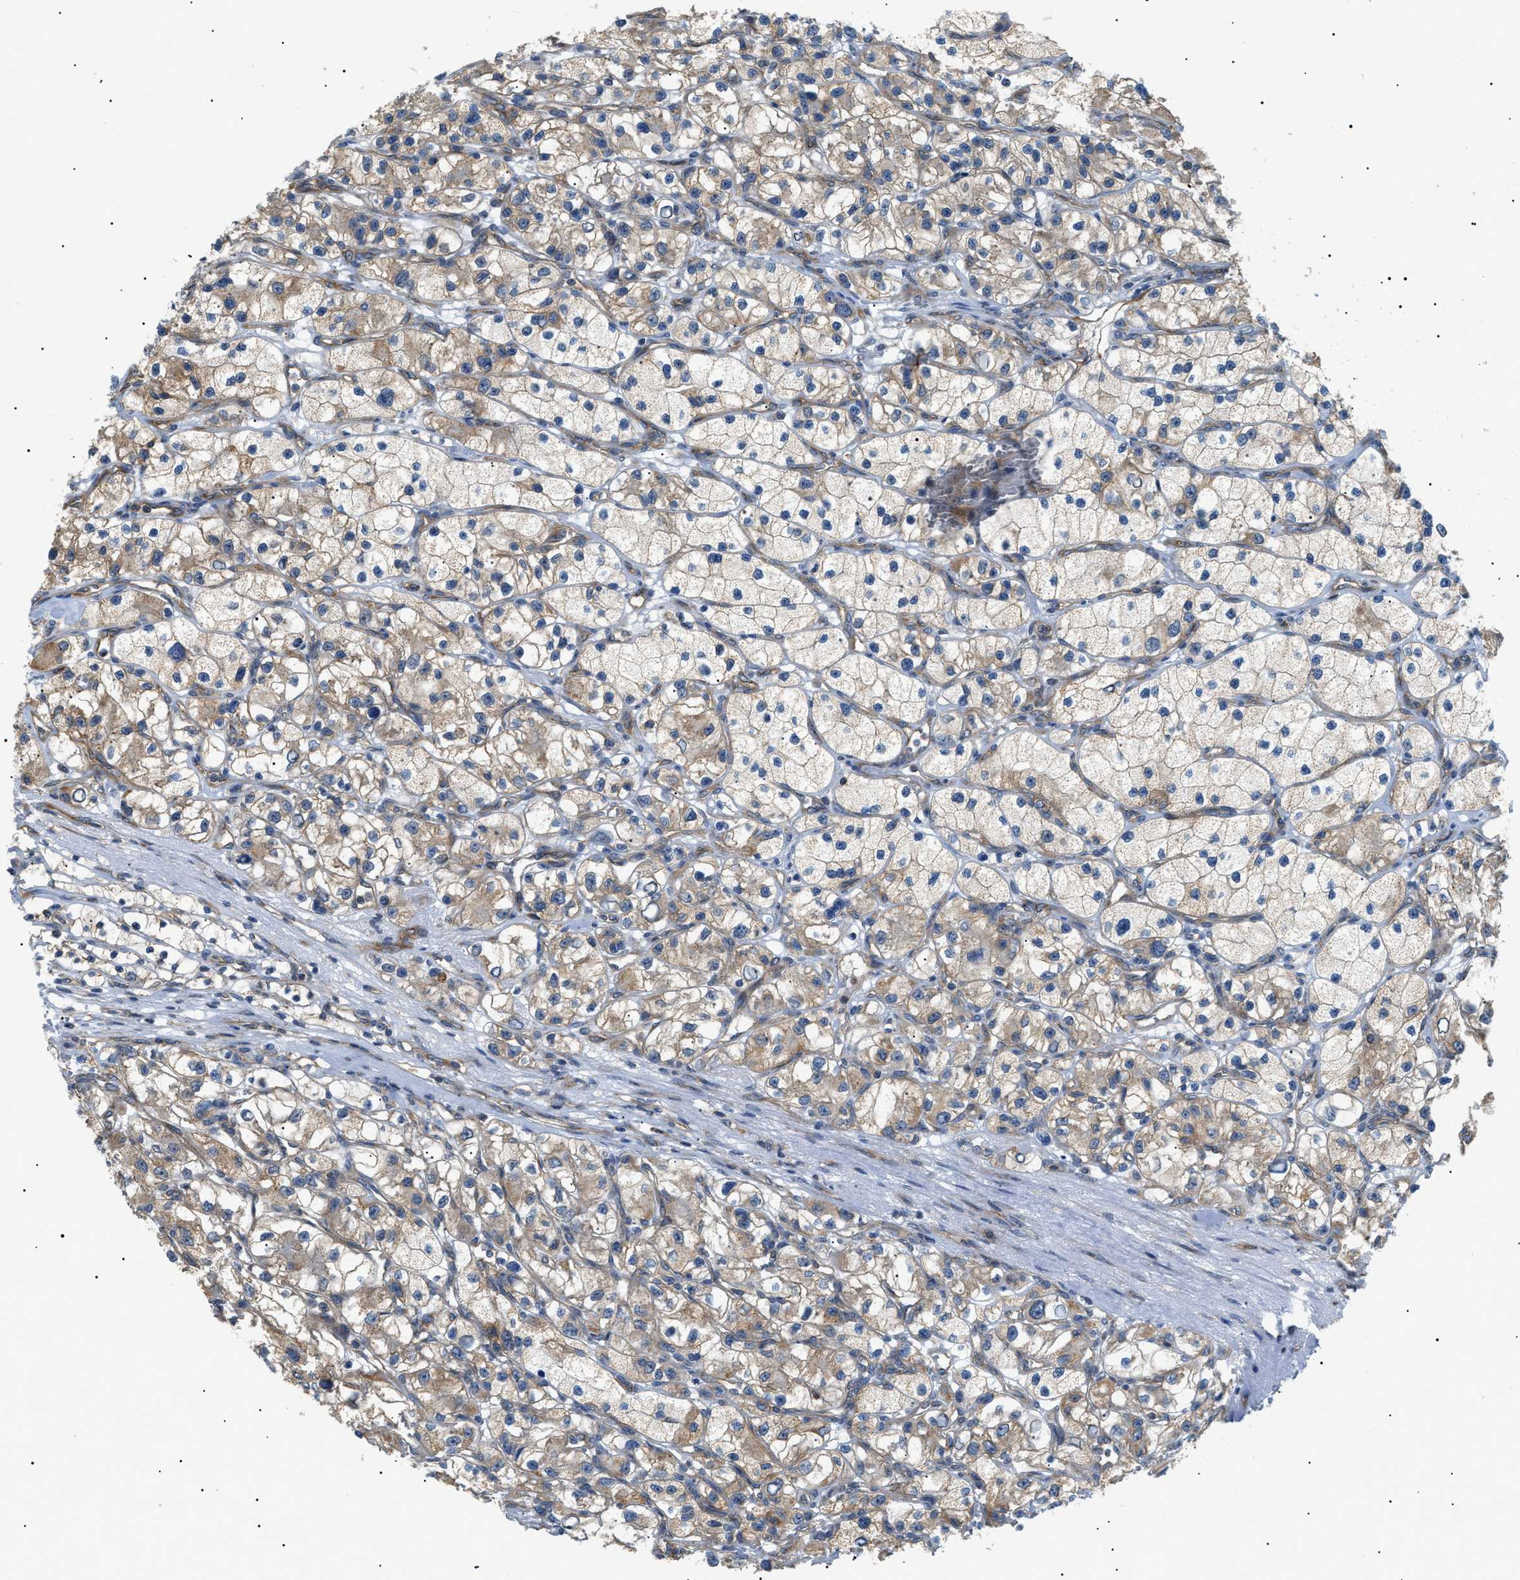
{"staining": {"intensity": "weak", "quantity": ">75%", "location": "cytoplasmic/membranous"}, "tissue": "renal cancer", "cell_type": "Tumor cells", "image_type": "cancer", "snomed": [{"axis": "morphology", "description": "Adenocarcinoma, NOS"}, {"axis": "topography", "description": "Kidney"}], "caption": "Protein staining of renal cancer (adenocarcinoma) tissue demonstrates weak cytoplasmic/membranous positivity in approximately >75% of tumor cells.", "gene": "SRPK1", "patient": {"sex": "female", "age": 57}}